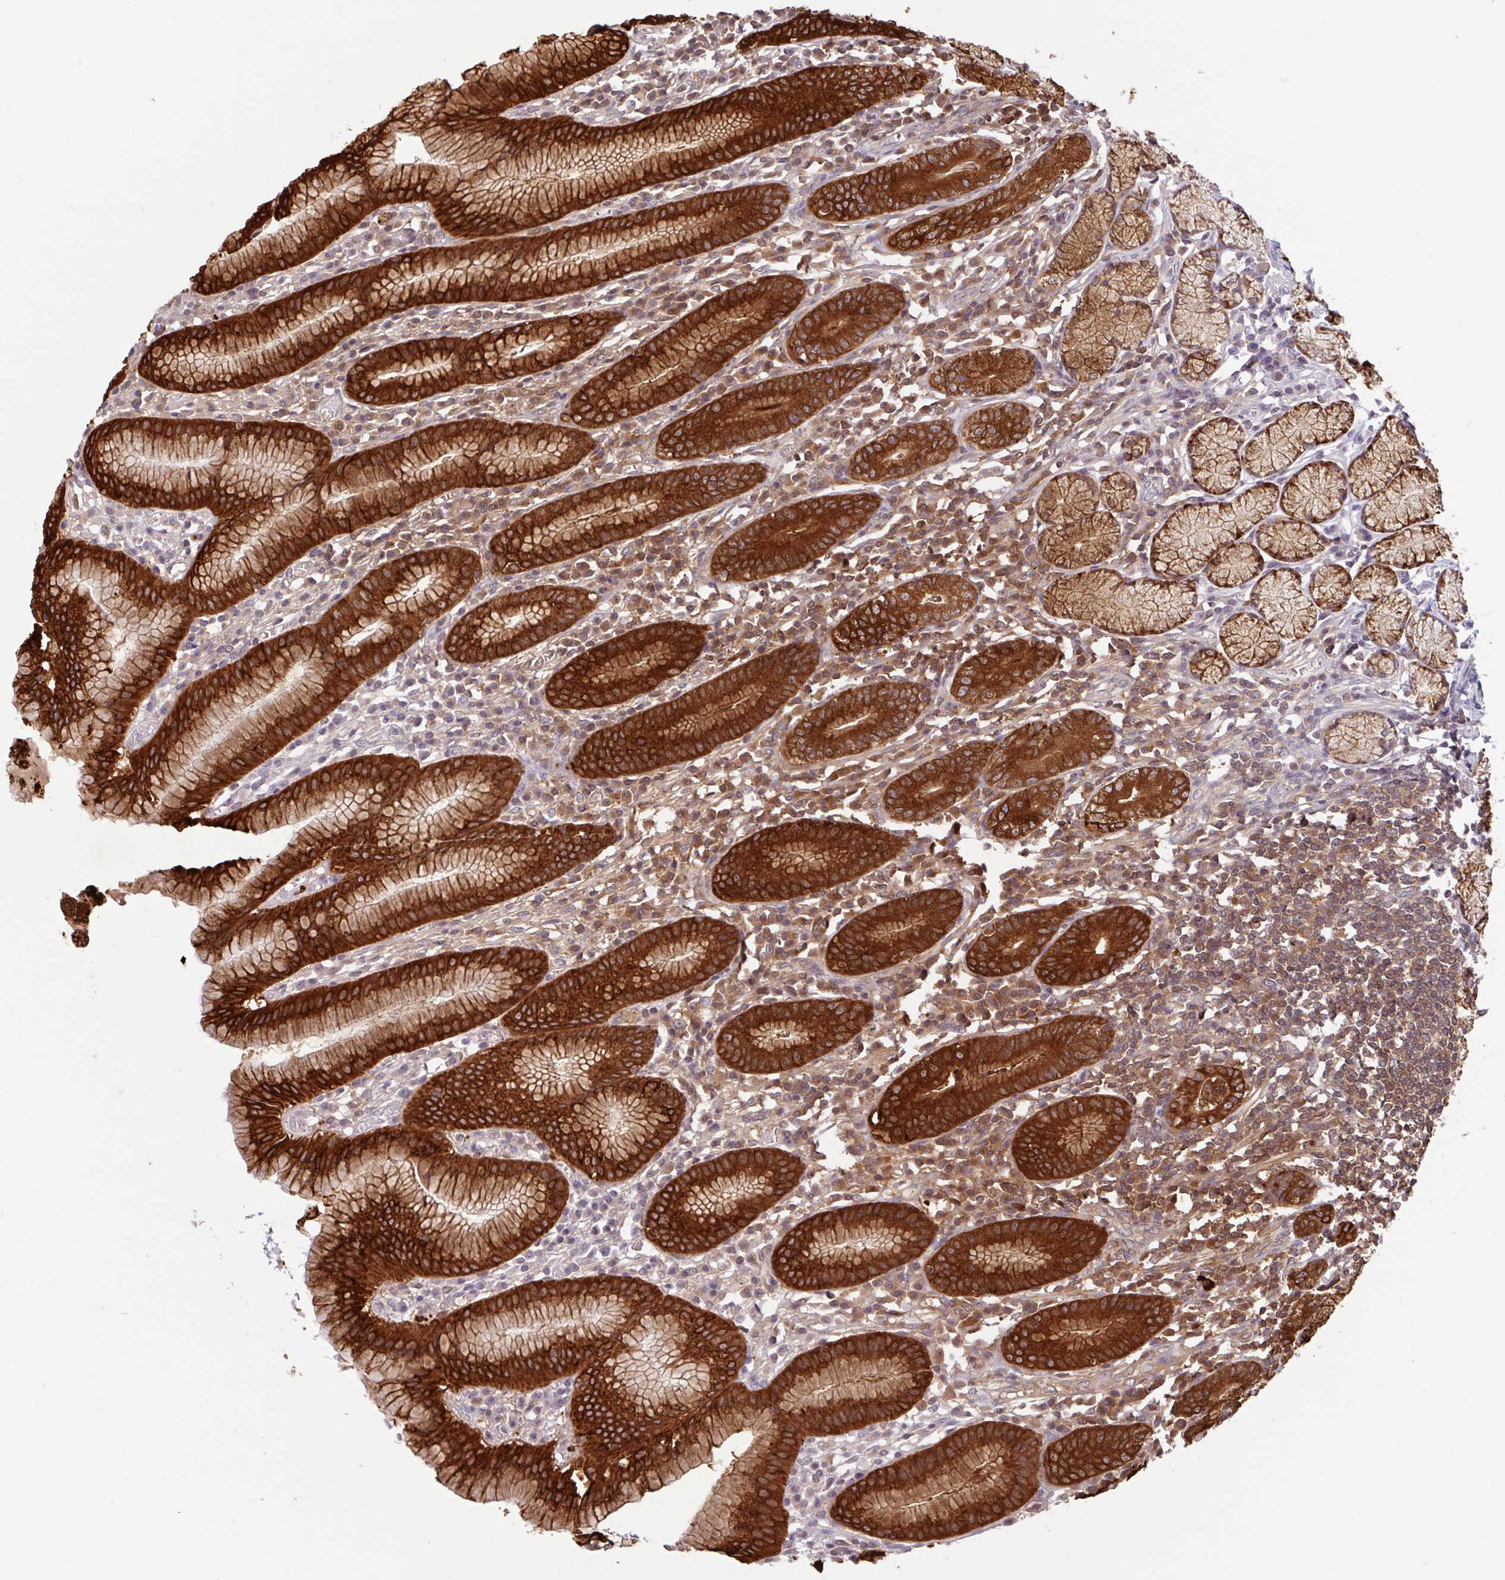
{"staining": {"intensity": "strong", "quantity": ">75%", "location": "cytoplasmic/membranous"}, "tissue": "stomach", "cell_type": "Glandular cells", "image_type": "normal", "snomed": [{"axis": "morphology", "description": "Normal tissue, NOS"}, {"axis": "topography", "description": "Stomach"}], "caption": "High-magnification brightfield microscopy of normal stomach stained with DAB (brown) and counterstained with hematoxylin (blue). glandular cells exhibit strong cytoplasmic/membranous expression is present in approximately>75% of cells.", "gene": "CTSE", "patient": {"sex": "male", "age": 55}}